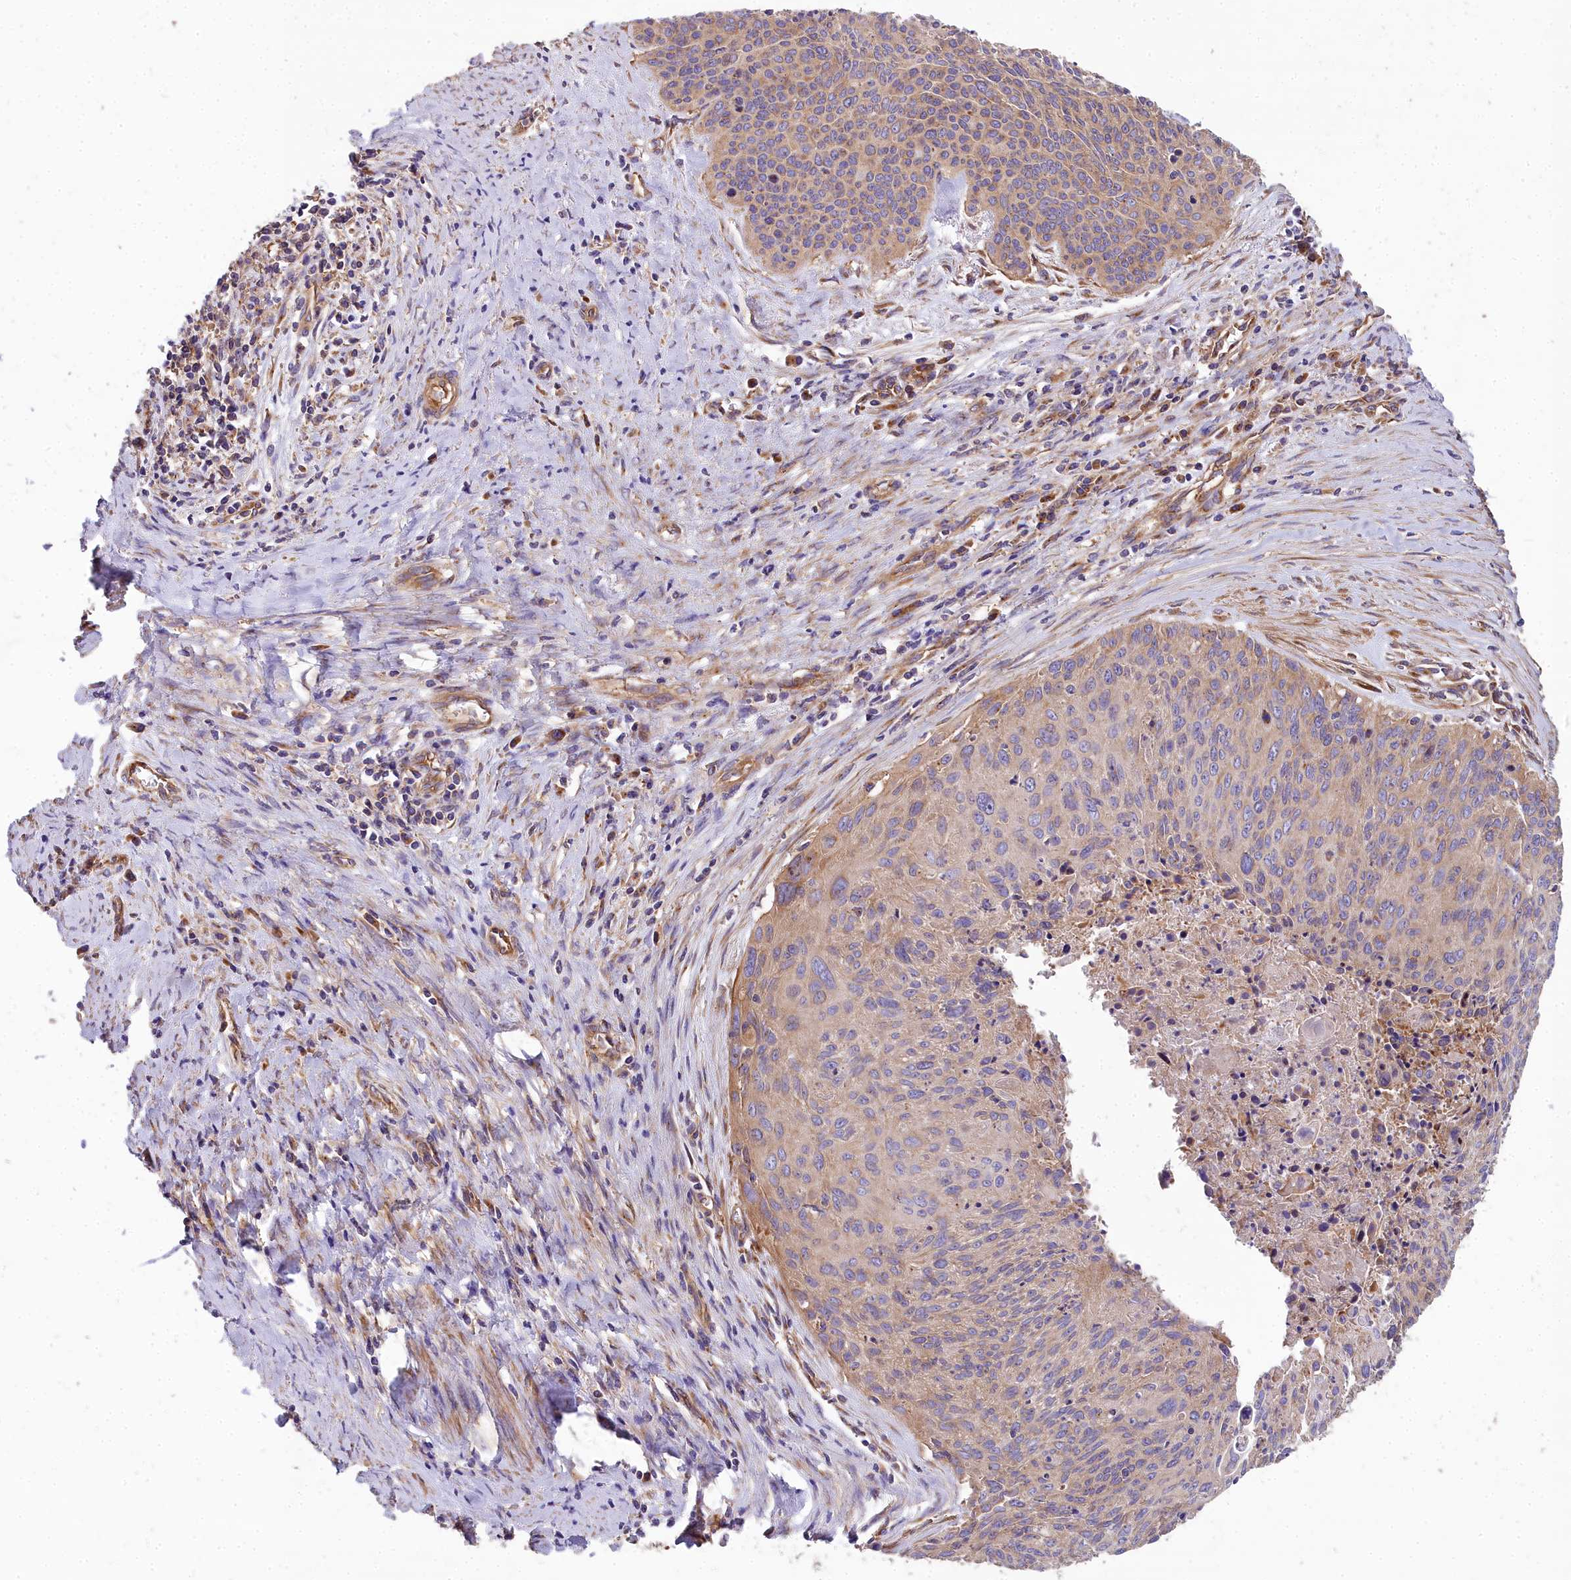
{"staining": {"intensity": "weak", "quantity": "25%-75%", "location": "cytoplasmic/membranous"}, "tissue": "cervical cancer", "cell_type": "Tumor cells", "image_type": "cancer", "snomed": [{"axis": "morphology", "description": "Squamous cell carcinoma, NOS"}, {"axis": "topography", "description": "Cervix"}], "caption": "DAB (3,3'-diaminobenzidine) immunohistochemical staining of cervical squamous cell carcinoma reveals weak cytoplasmic/membranous protein staining in approximately 25%-75% of tumor cells. The staining was performed using DAB (3,3'-diaminobenzidine) to visualize the protein expression in brown, while the nuclei were stained in blue with hematoxylin (Magnification: 20x).", "gene": "DCTN3", "patient": {"sex": "female", "age": 55}}